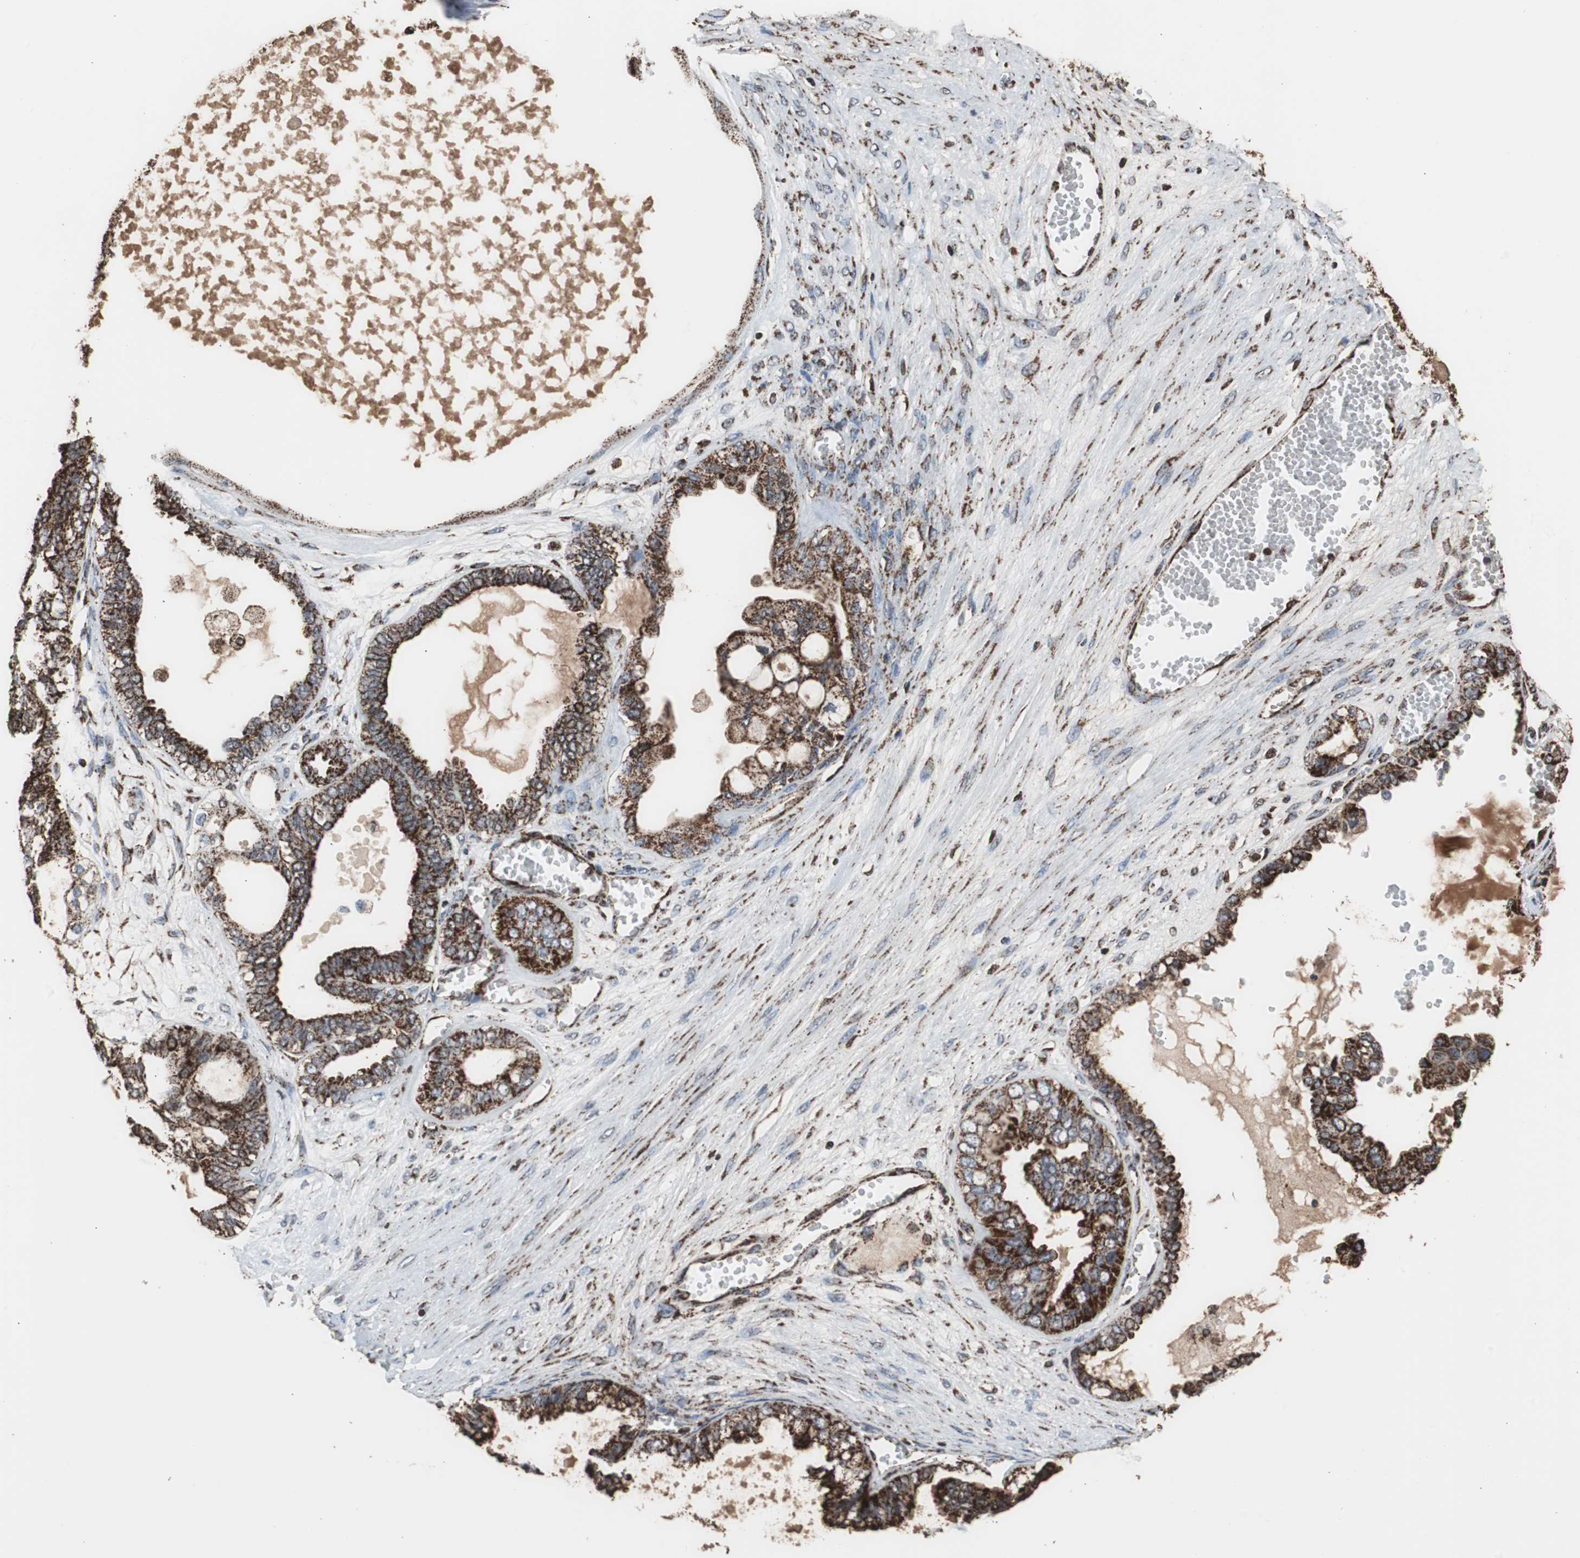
{"staining": {"intensity": "strong", "quantity": ">75%", "location": "cytoplasmic/membranous"}, "tissue": "ovarian cancer", "cell_type": "Tumor cells", "image_type": "cancer", "snomed": [{"axis": "morphology", "description": "Carcinoma, NOS"}, {"axis": "morphology", "description": "Carcinoma, endometroid"}, {"axis": "topography", "description": "Ovary"}], "caption": "A brown stain labels strong cytoplasmic/membranous expression of a protein in ovarian cancer (endometroid carcinoma) tumor cells.", "gene": "HSPA9", "patient": {"sex": "female", "age": 50}}